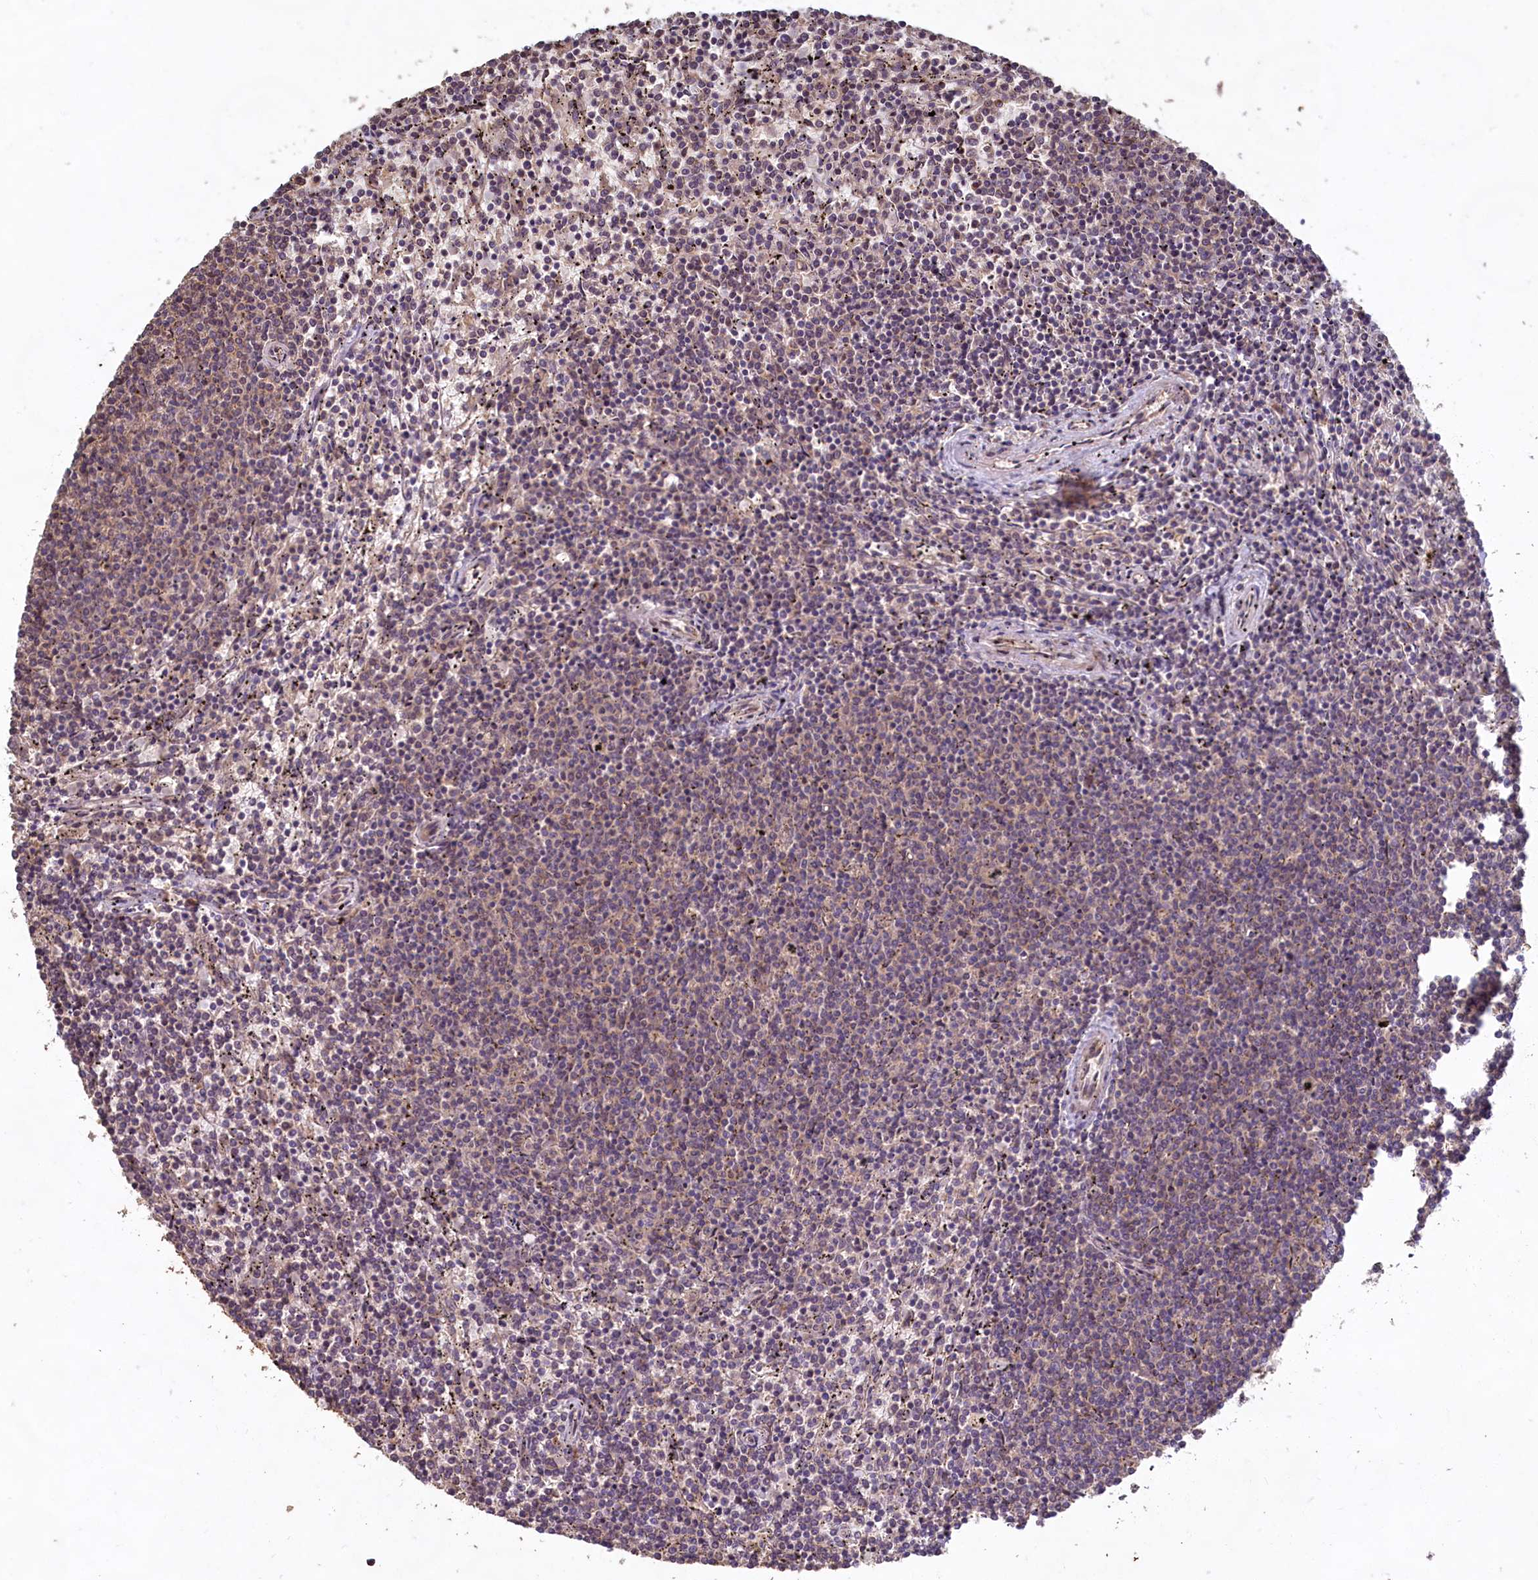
{"staining": {"intensity": "negative", "quantity": "none", "location": "none"}, "tissue": "lymphoma", "cell_type": "Tumor cells", "image_type": "cancer", "snomed": [{"axis": "morphology", "description": "Malignant lymphoma, non-Hodgkin's type, Low grade"}, {"axis": "topography", "description": "Spleen"}], "caption": "Lymphoma stained for a protein using IHC demonstrates no expression tumor cells.", "gene": "FUNDC1", "patient": {"sex": "female", "age": 50}}